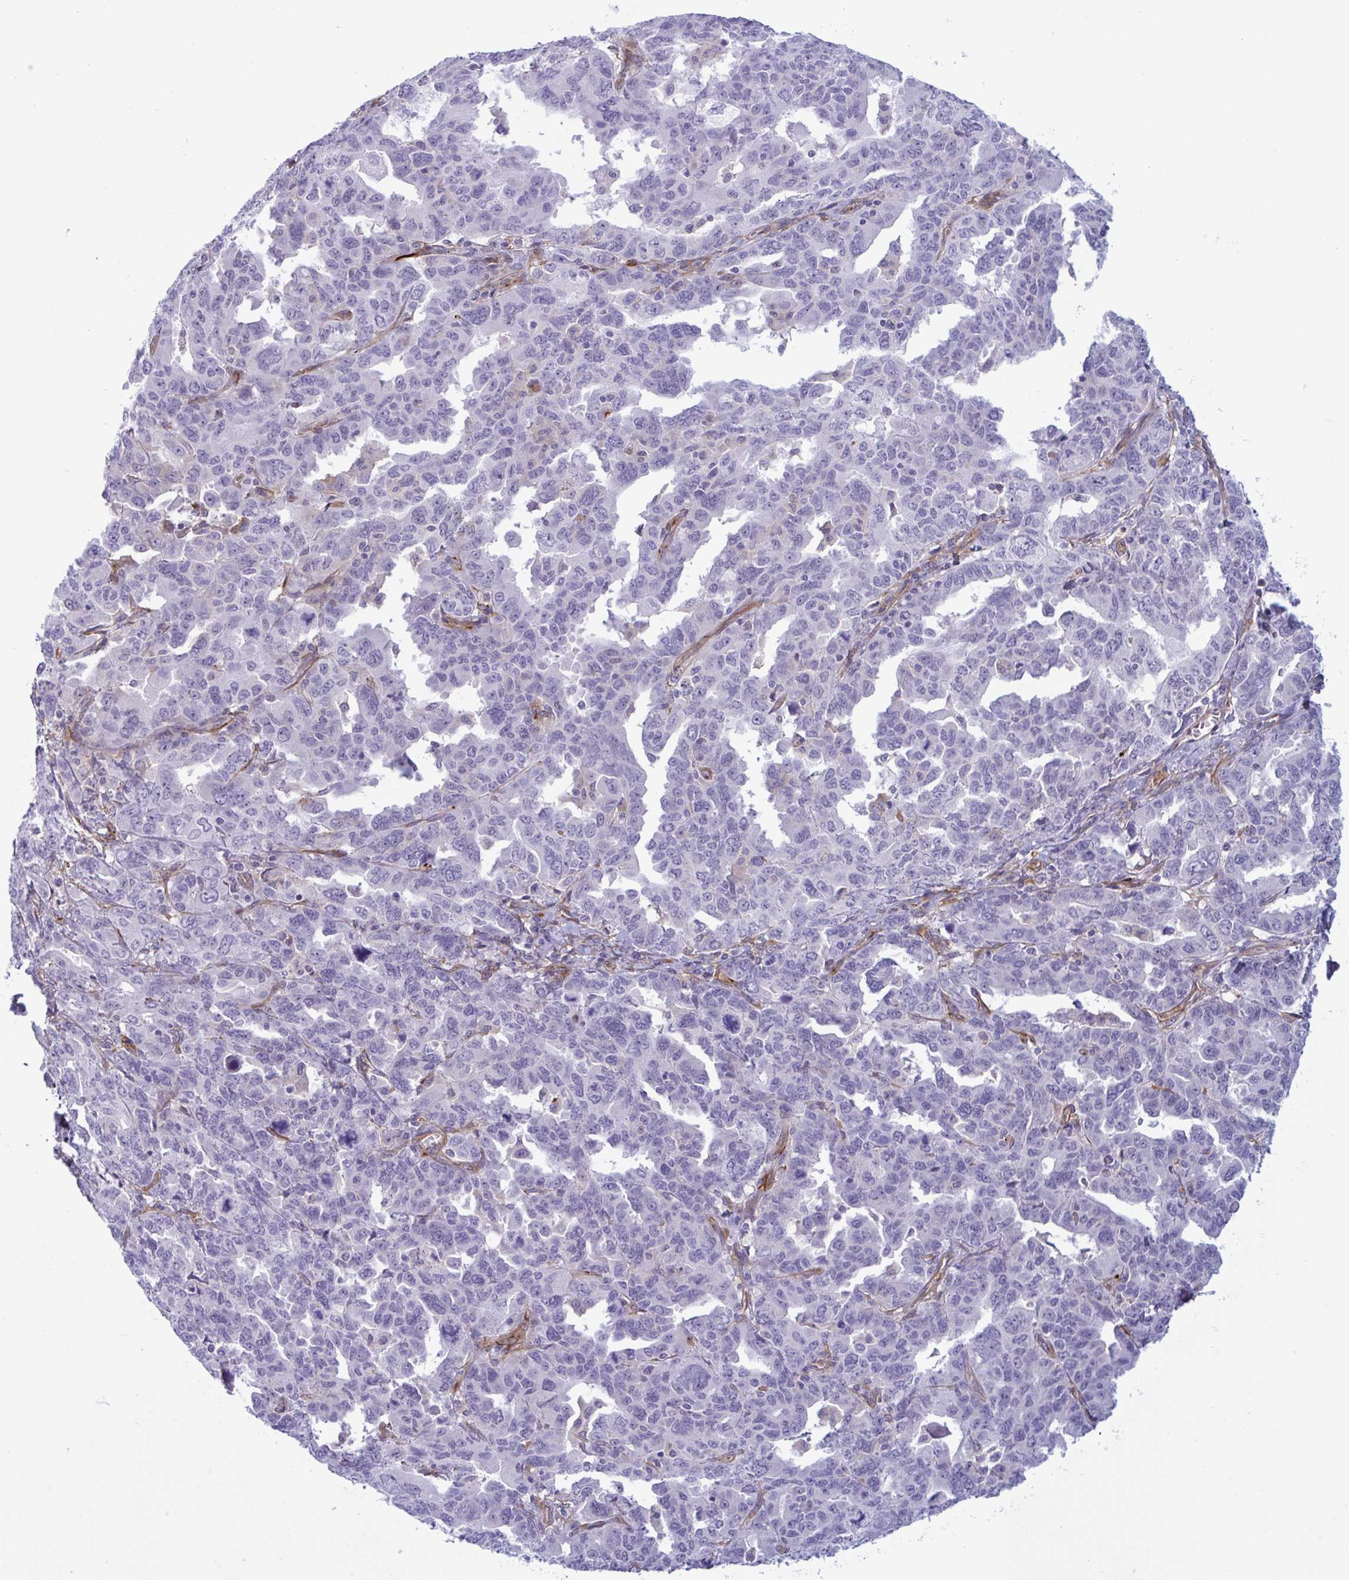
{"staining": {"intensity": "moderate", "quantity": "<25%", "location": "cytoplasmic/membranous"}, "tissue": "ovarian cancer", "cell_type": "Tumor cells", "image_type": "cancer", "snomed": [{"axis": "morphology", "description": "Adenocarcinoma, NOS"}, {"axis": "morphology", "description": "Carcinoma, endometroid"}, {"axis": "topography", "description": "Ovary"}], "caption": "Protein staining demonstrates moderate cytoplasmic/membranous positivity in about <25% of tumor cells in ovarian cancer (adenocarcinoma).", "gene": "PRRT4", "patient": {"sex": "female", "age": 72}}